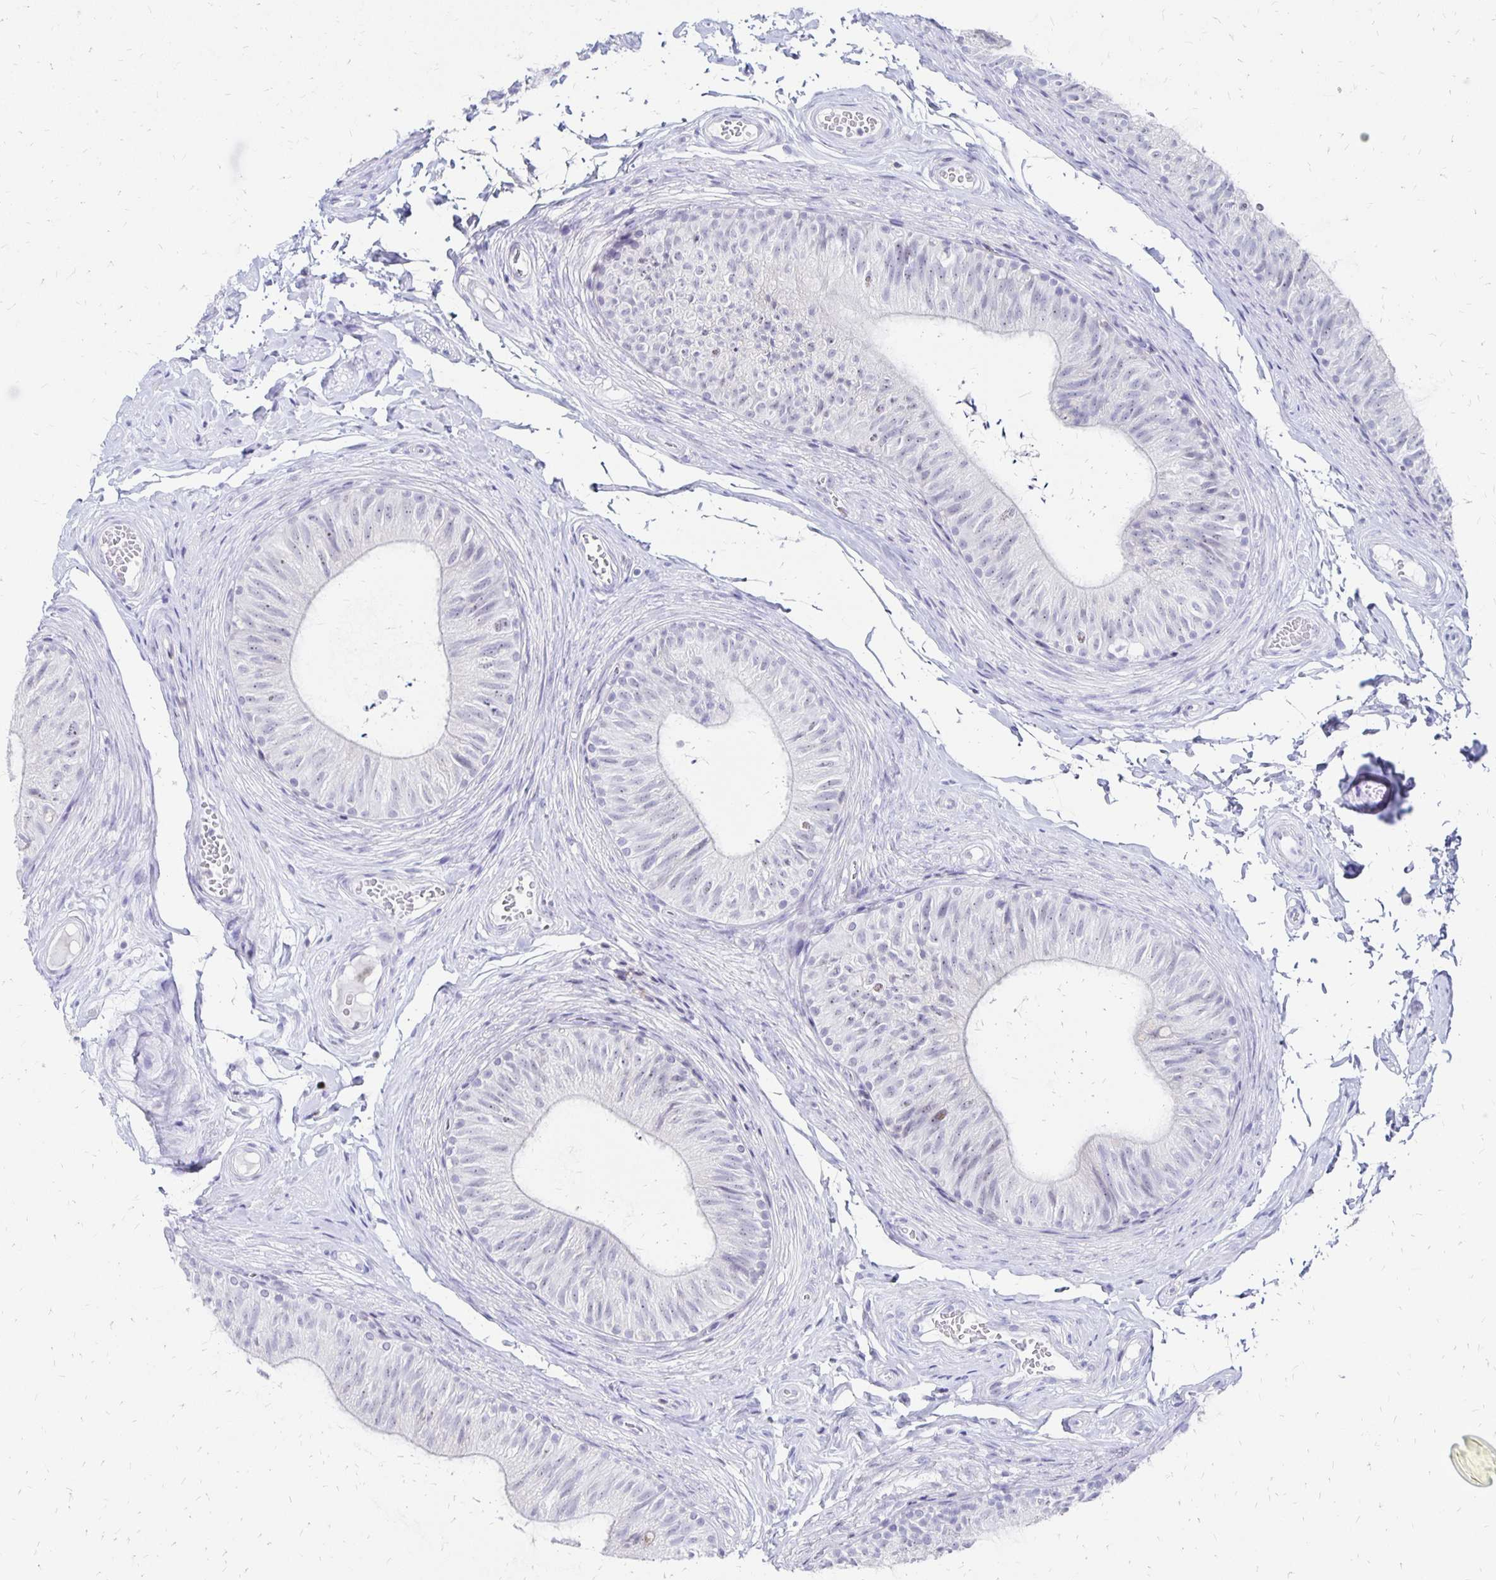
{"staining": {"intensity": "negative", "quantity": "none", "location": "none"}, "tissue": "epididymis", "cell_type": "Glandular cells", "image_type": "normal", "snomed": [{"axis": "morphology", "description": "Normal tissue, NOS"}, {"axis": "topography", "description": "Epididymis, spermatic cord, NOS"}, {"axis": "topography", "description": "Epididymis"}, {"axis": "topography", "description": "Peripheral nerve tissue"}], "caption": "IHC micrograph of benign epididymis stained for a protein (brown), which shows no positivity in glandular cells.", "gene": "SYT2", "patient": {"sex": "male", "age": 29}}